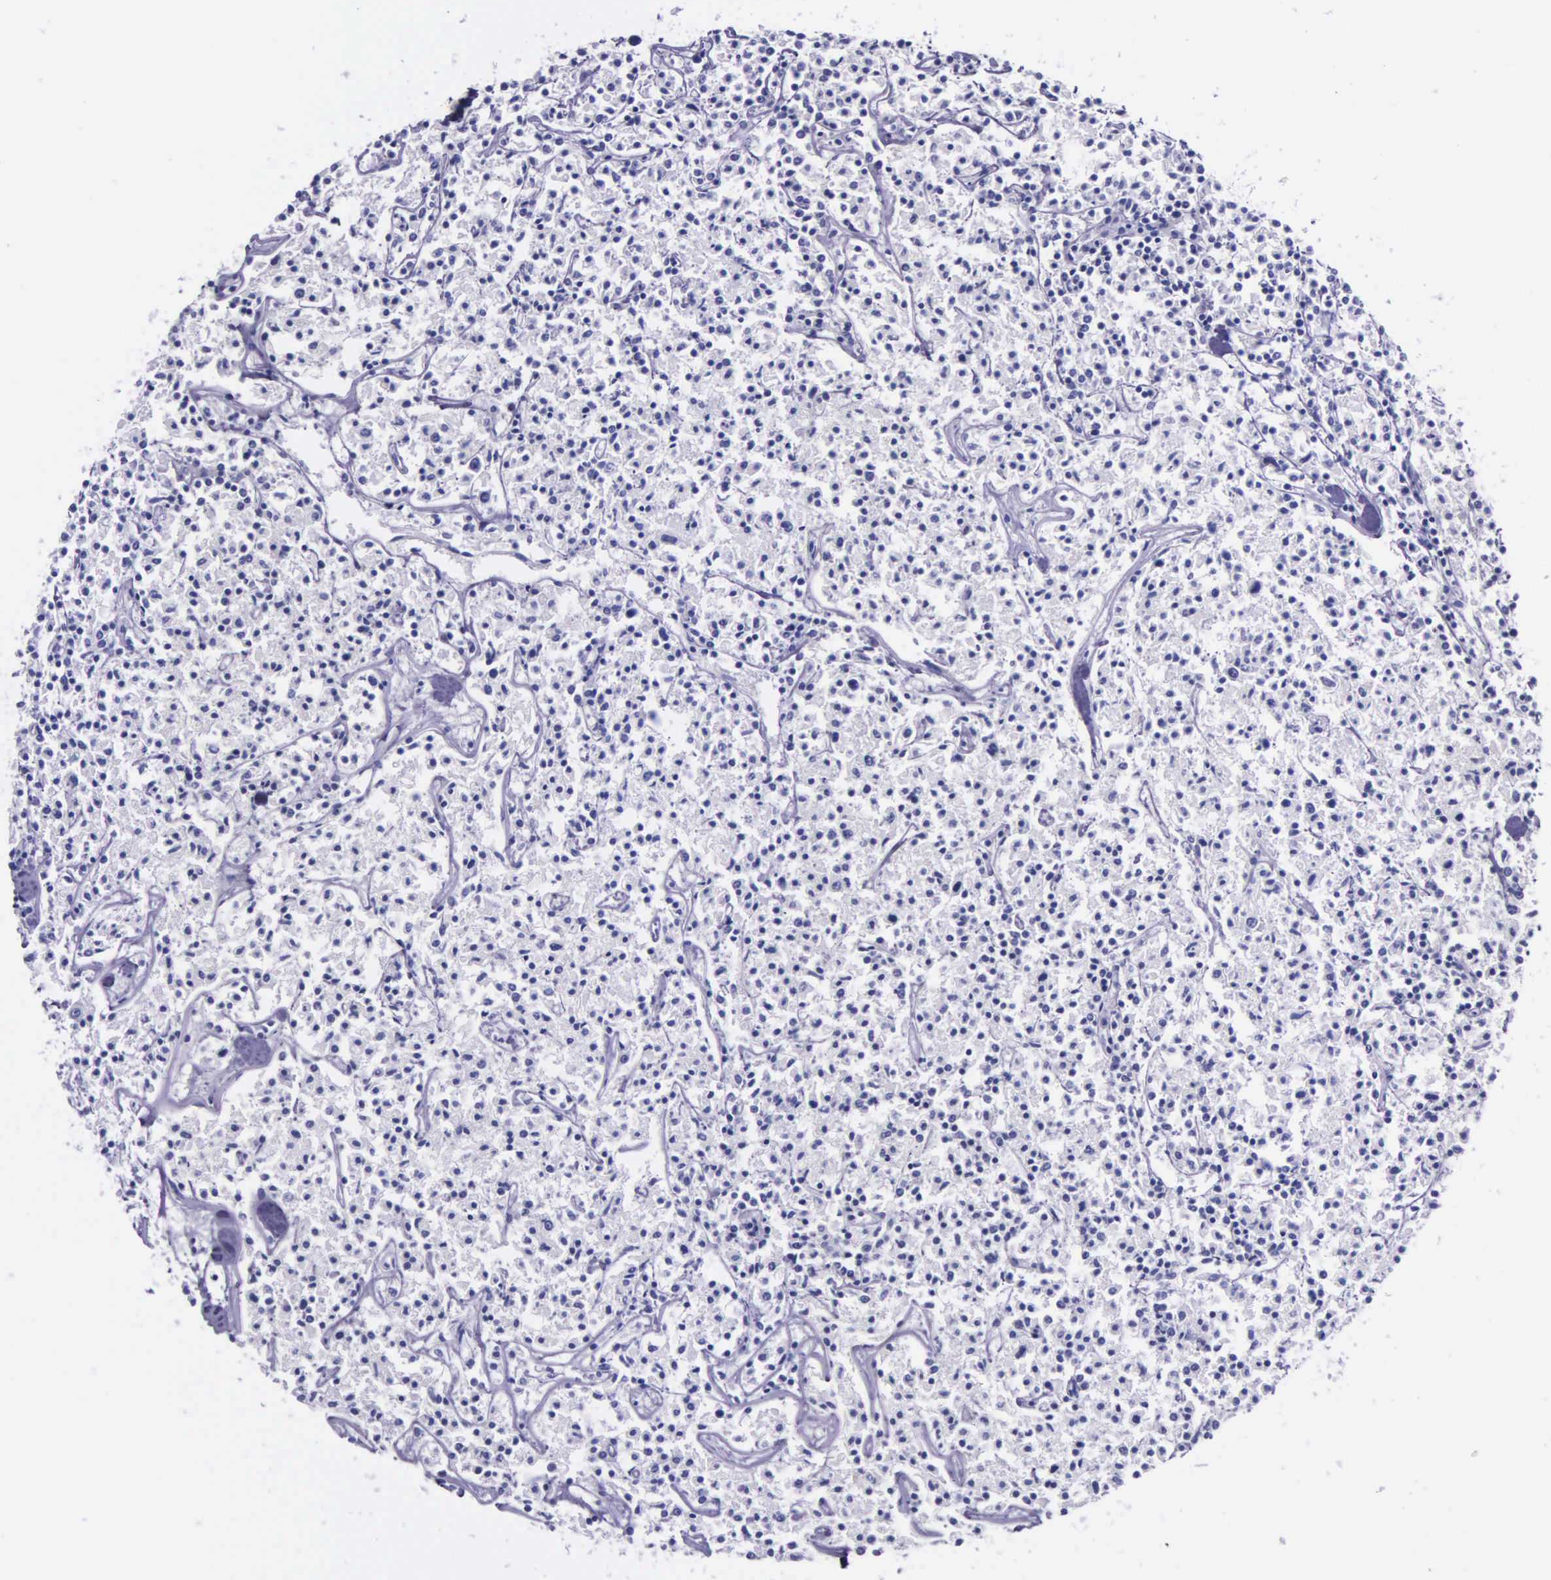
{"staining": {"intensity": "negative", "quantity": "none", "location": "none"}, "tissue": "lymphoma", "cell_type": "Tumor cells", "image_type": "cancer", "snomed": [{"axis": "morphology", "description": "Malignant lymphoma, non-Hodgkin's type, Low grade"}, {"axis": "topography", "description": "Small intestine"}], "caption": "Tumor cells show no significant positivity in low-grade malignant lymphoma, non-Hodgkin's type.", "gene": "AHNAK2", "patient": {"sex": "female", "age": 59}}